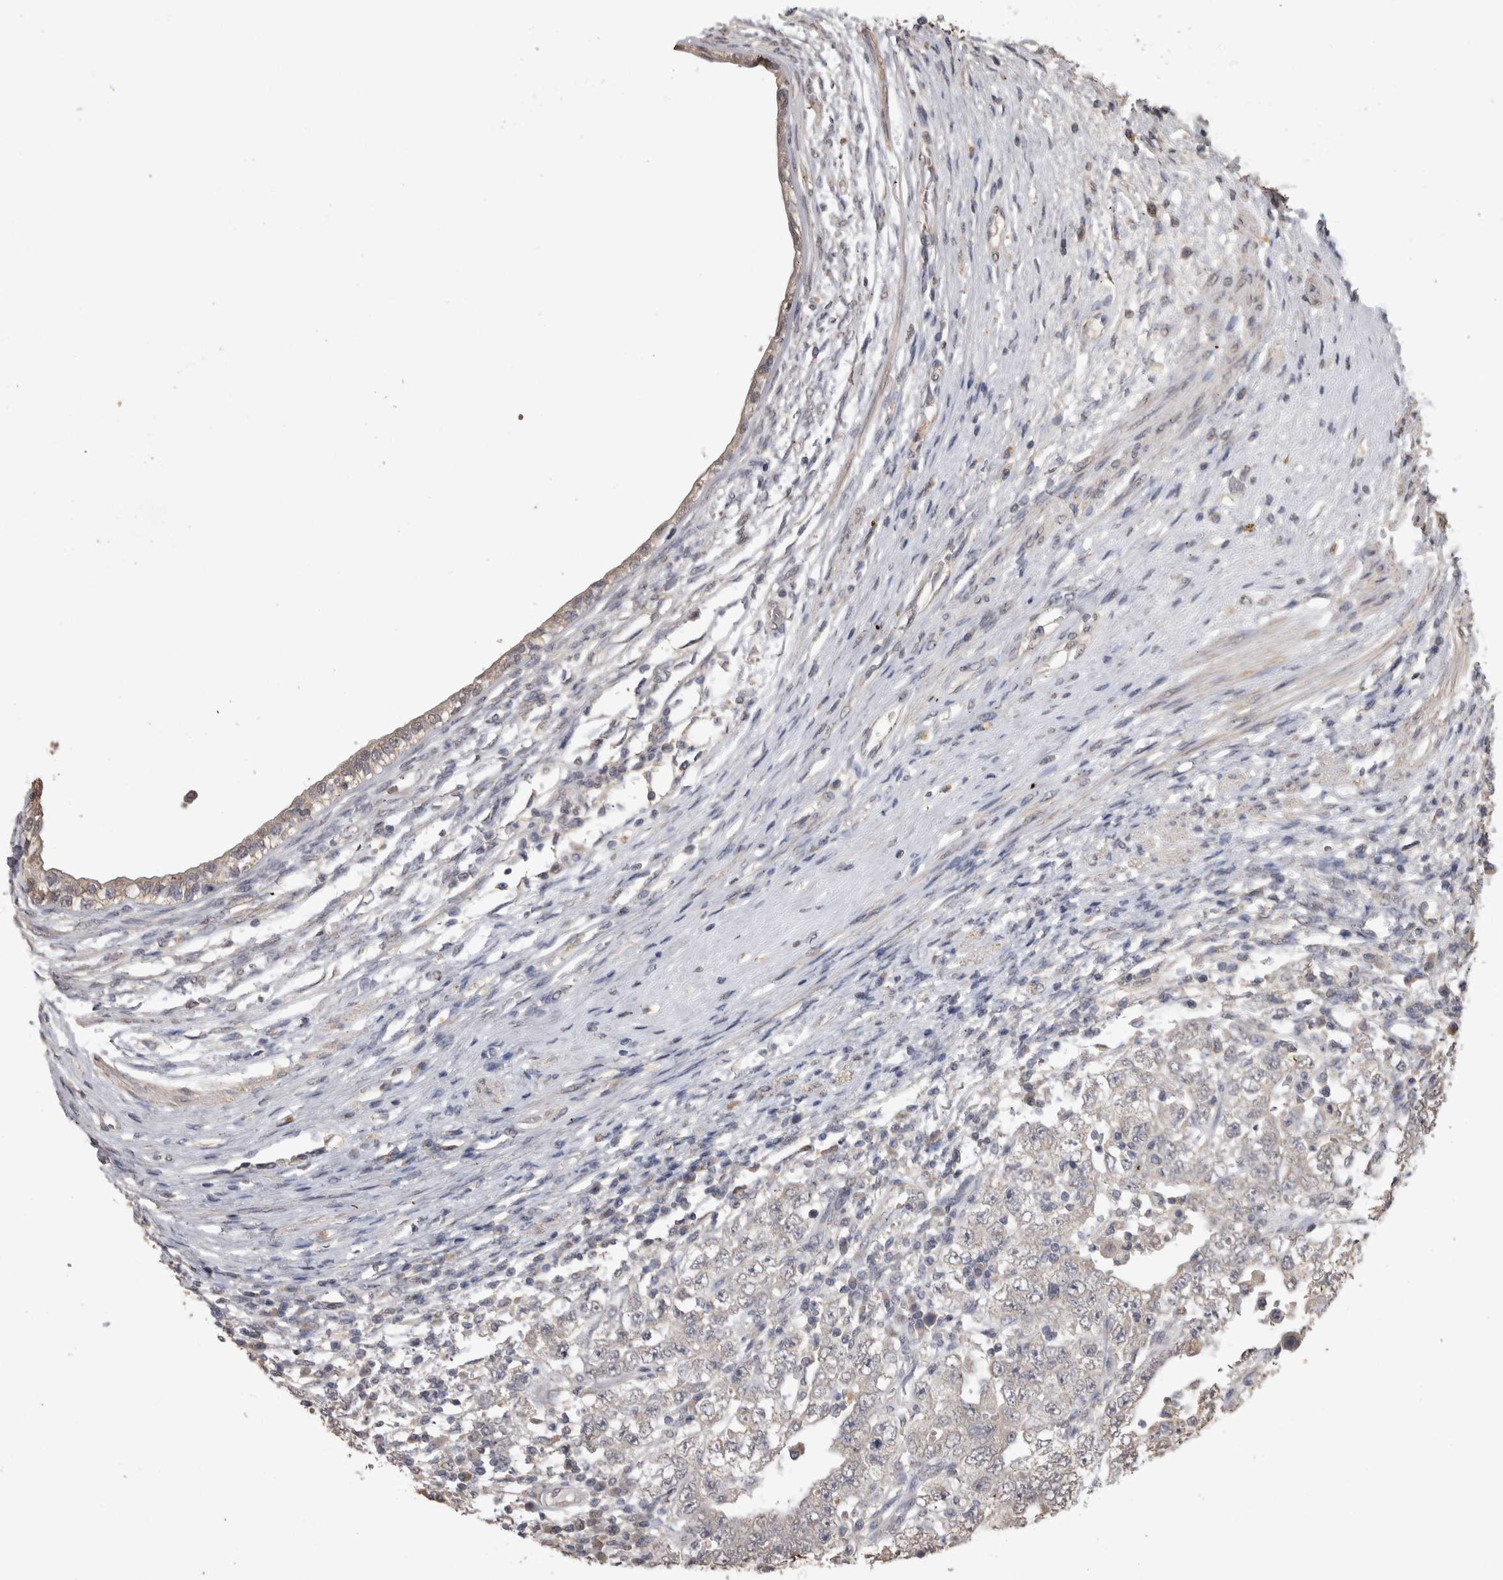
{"staining": {"intensity": "negative", "quantity": "none", "location": "none"}, "tissue": "testis cancer", "cell_type": "Tumor cells", "image_type": "cancer", "snomed": [{"axis": "morphology", "description": "Carcinoma, Embryonal, NOS"}, {"axis": "topography", "description": "Testis"}], "caption": "Tumor cells are negative for protein expression in human embryonal carcinoma (testis).", "gene": "SOCS5", "patient": {"sex": "male", "age": 26}}